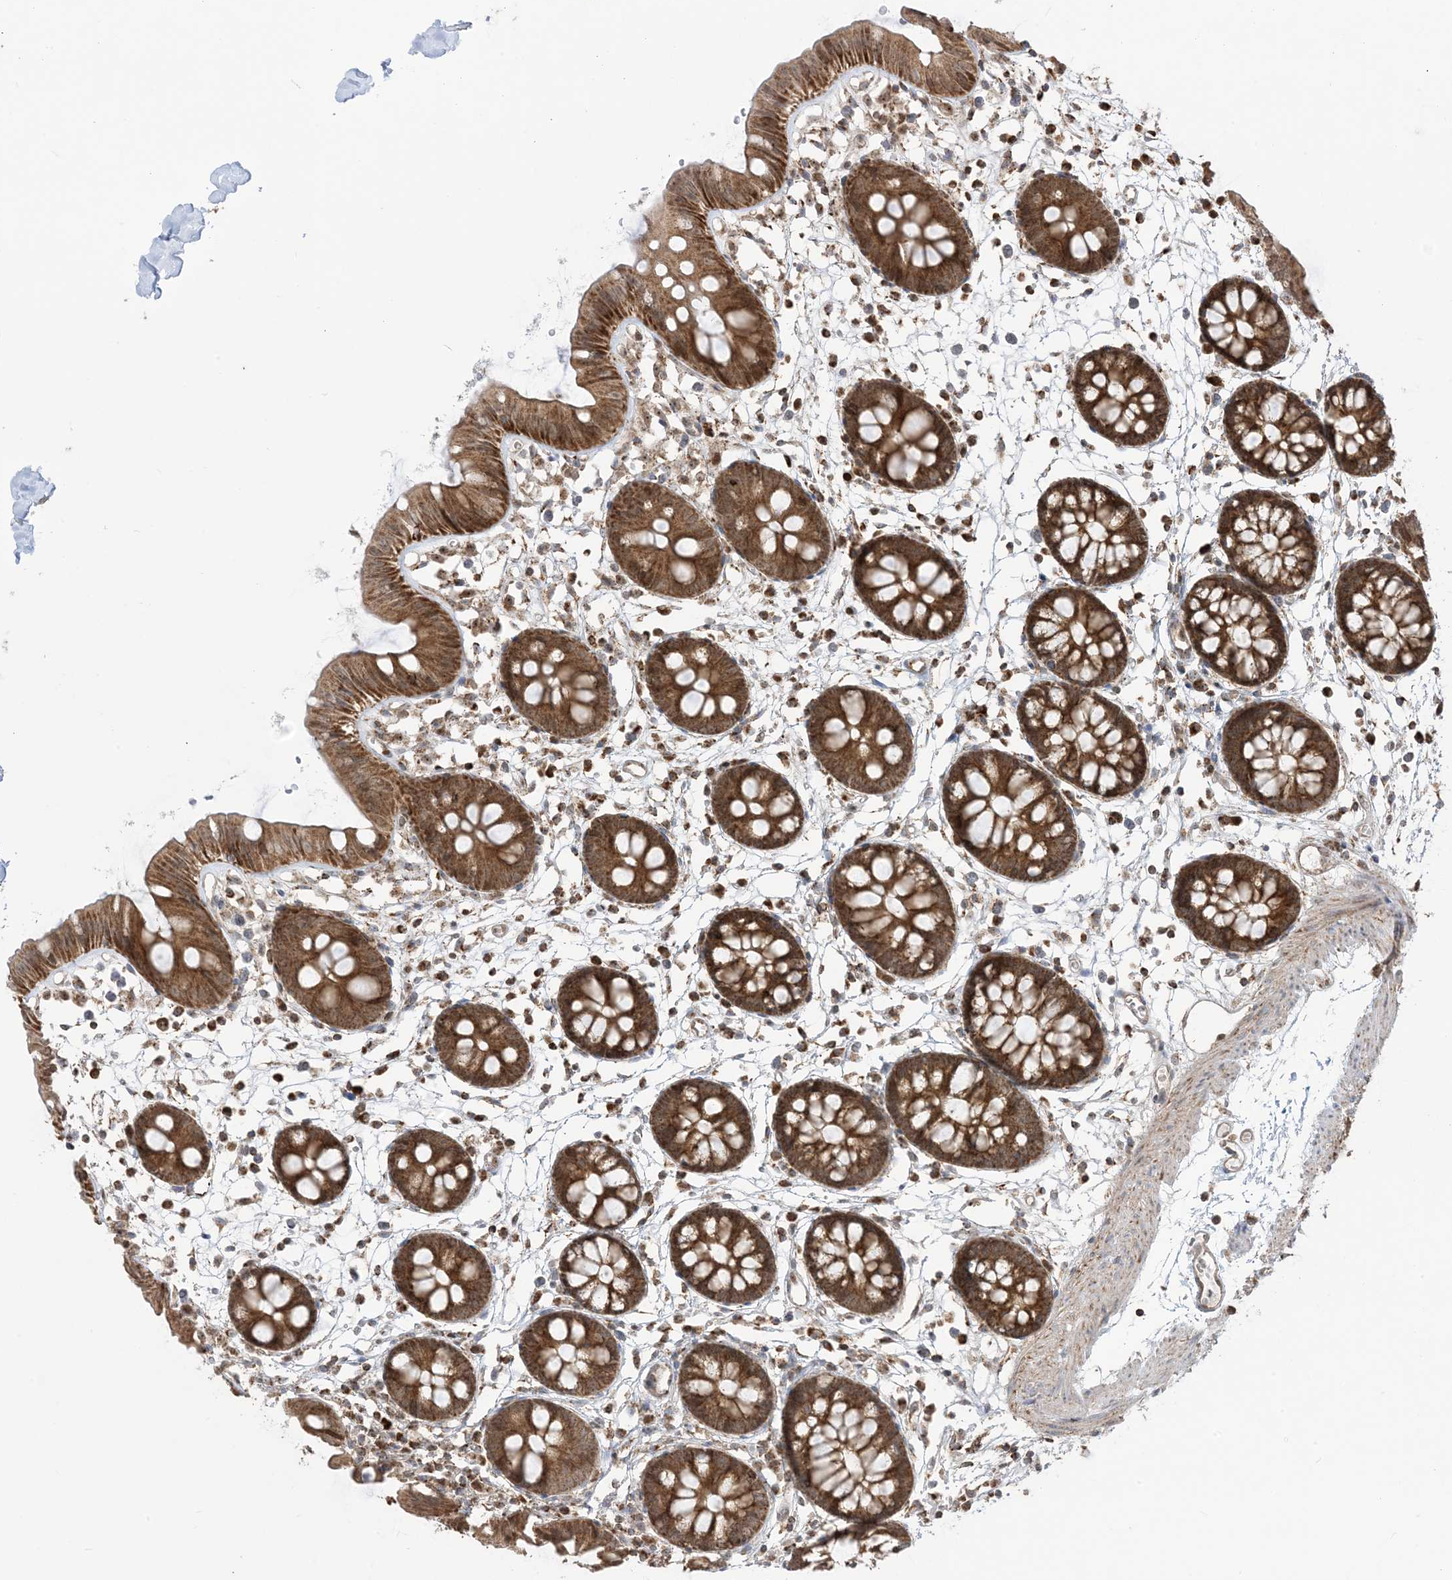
{"staining": {"intensity": "weak", "quantity": ">75%", "location": "cytoplasmic/membranous"}, "tissue": "colon", "cell_type": "Endothelial cells", "image_type": "normal", "snomed": [{"axis": "morphology", "description": "Normal tissue, NOS"}, {"axis": "topography", "description": "Colon"}], "caption": "Endothelial cells reveal low levels of weak cytoplasmic/membranous expression in approximately >75% of cells in normal colon.", "gene": "MAPKBP1", "patient": {"sex": "male", "age": 56}}